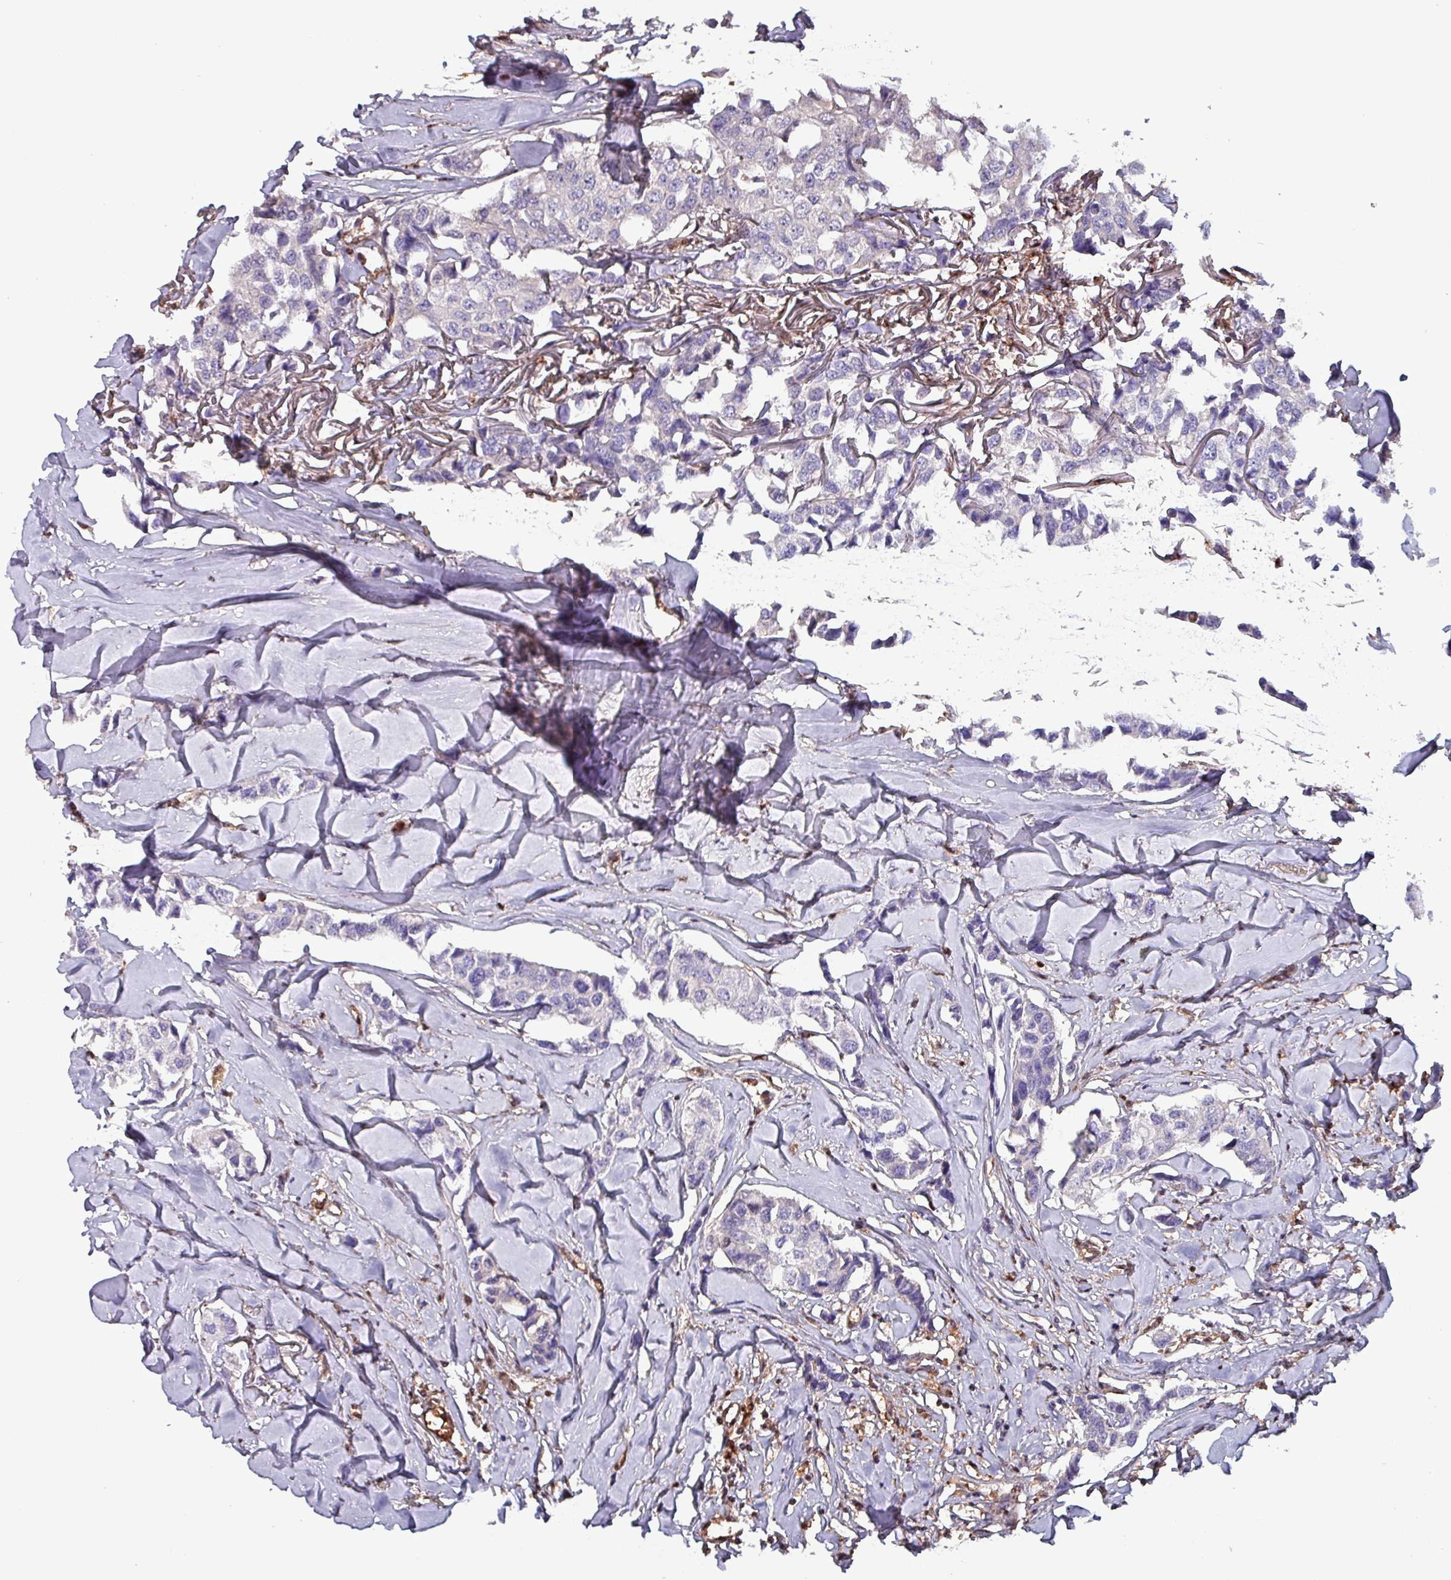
{"staining": {"intensity": "negative", "quantity": "none", "location": "none"}, "tissue": "breast cancer", "cell_type": "Tumor cells", "image_type": "cancer", "snomed": [{"axis": "morphology", "description": "Duct carcinoma"}, {"axis": "topography", "description": "Breast"}], "caption": "Immunohistochemical staining of human breast cancer reveals no significant expression in tumor cells.", "gene": "PSMB8", "patient": {"sex": "female", "age": 80}}